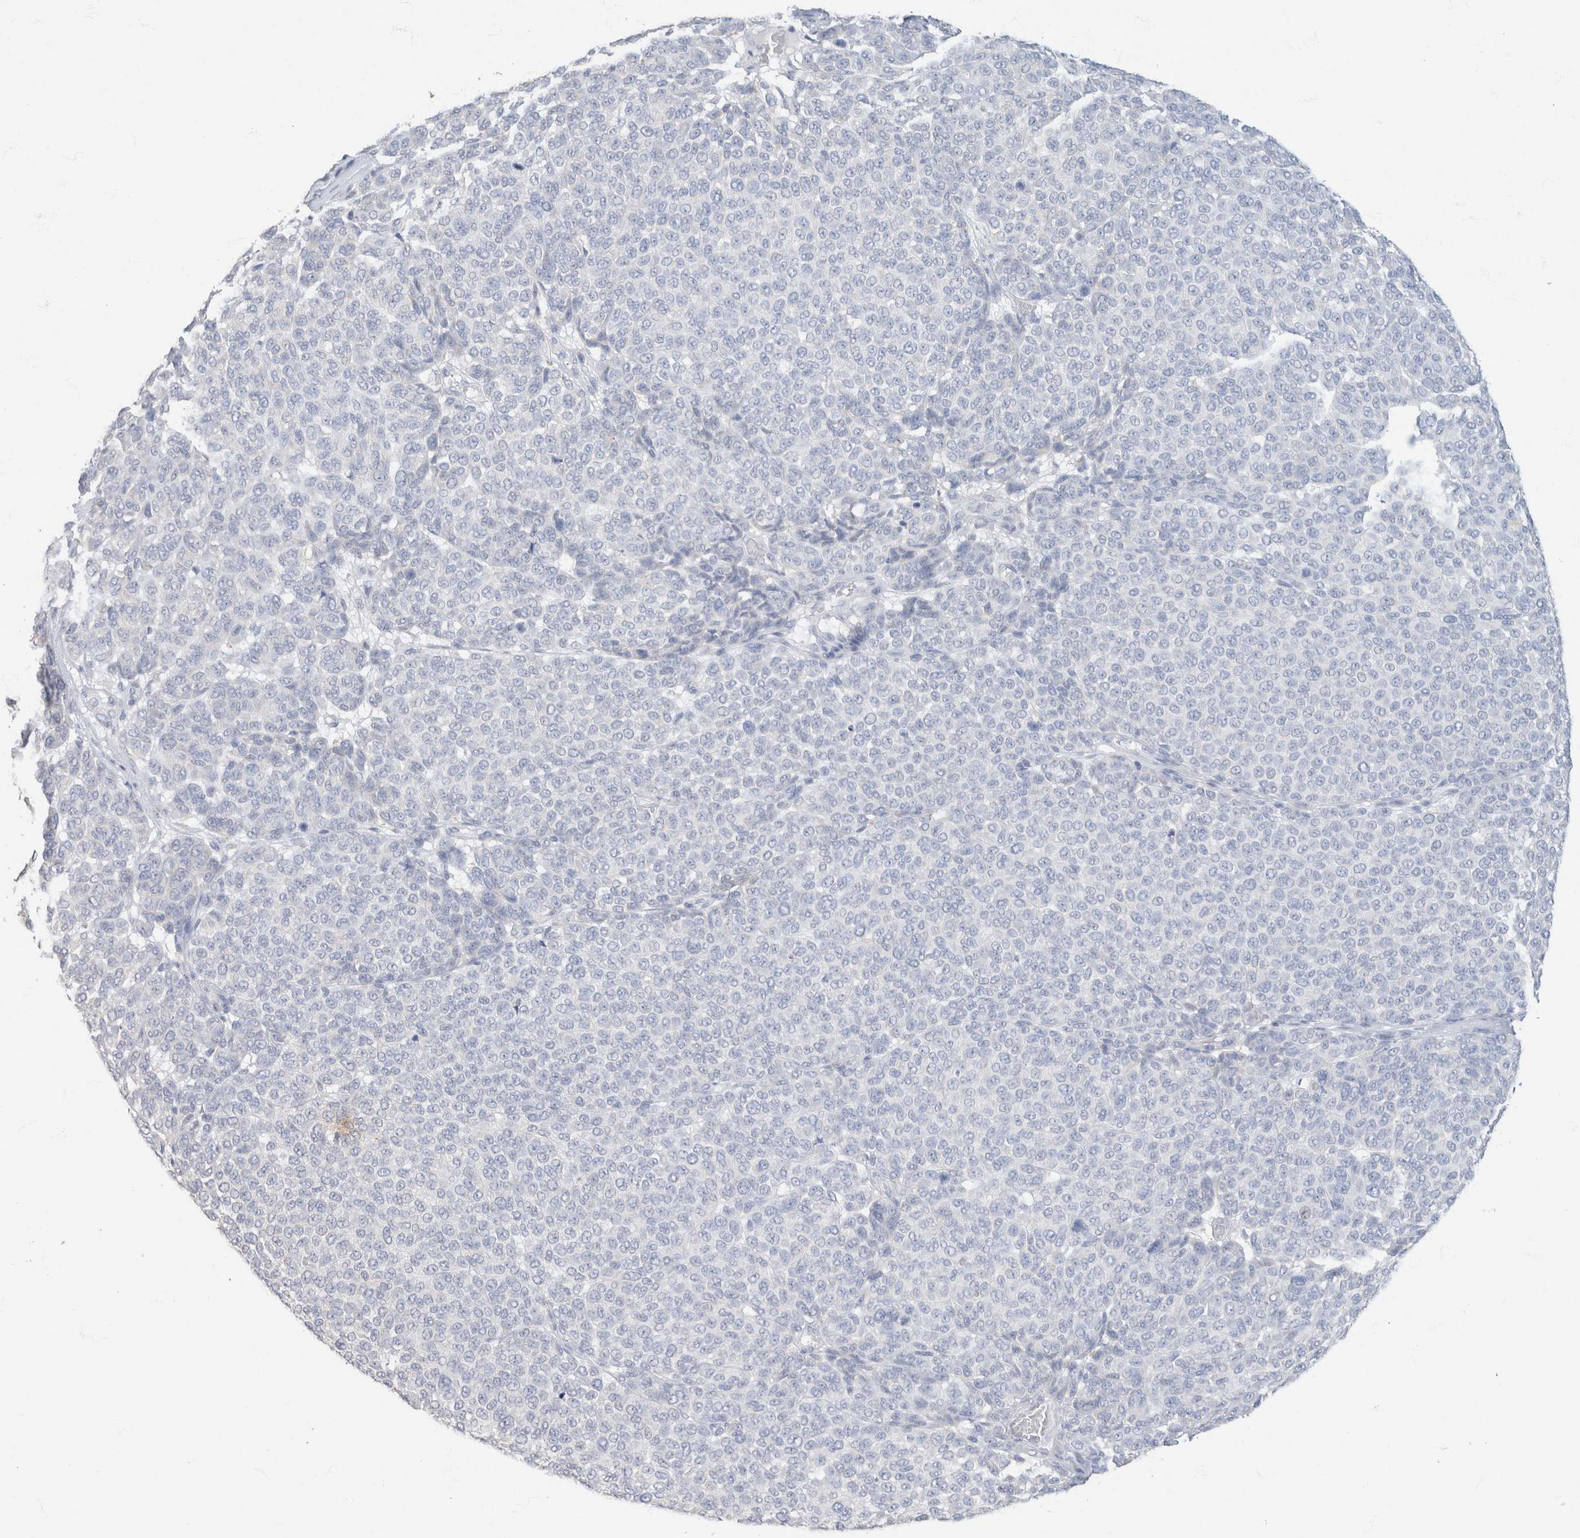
{"staining": {"intensity": "negative", "quantity": "none", "location": "none"}, "tissue": "melanoma", "cell_type": "Tumor cells", "image_type": "cancer", "snomed": [{"axis": "morphology", "description": "Malignant melanoma, NOS"}, {"axis": "topography", "description": "Skin"}], "caption": "Immunohistochemical staining of human malignant melanoma demonstrates no significant expression in tumor cells. The staining is performed using DAB brown chromogen with nuclei counter-stained in using hematoxylin.", "gene": "CA12", "patient": {"sex": "male", "age": 59}}